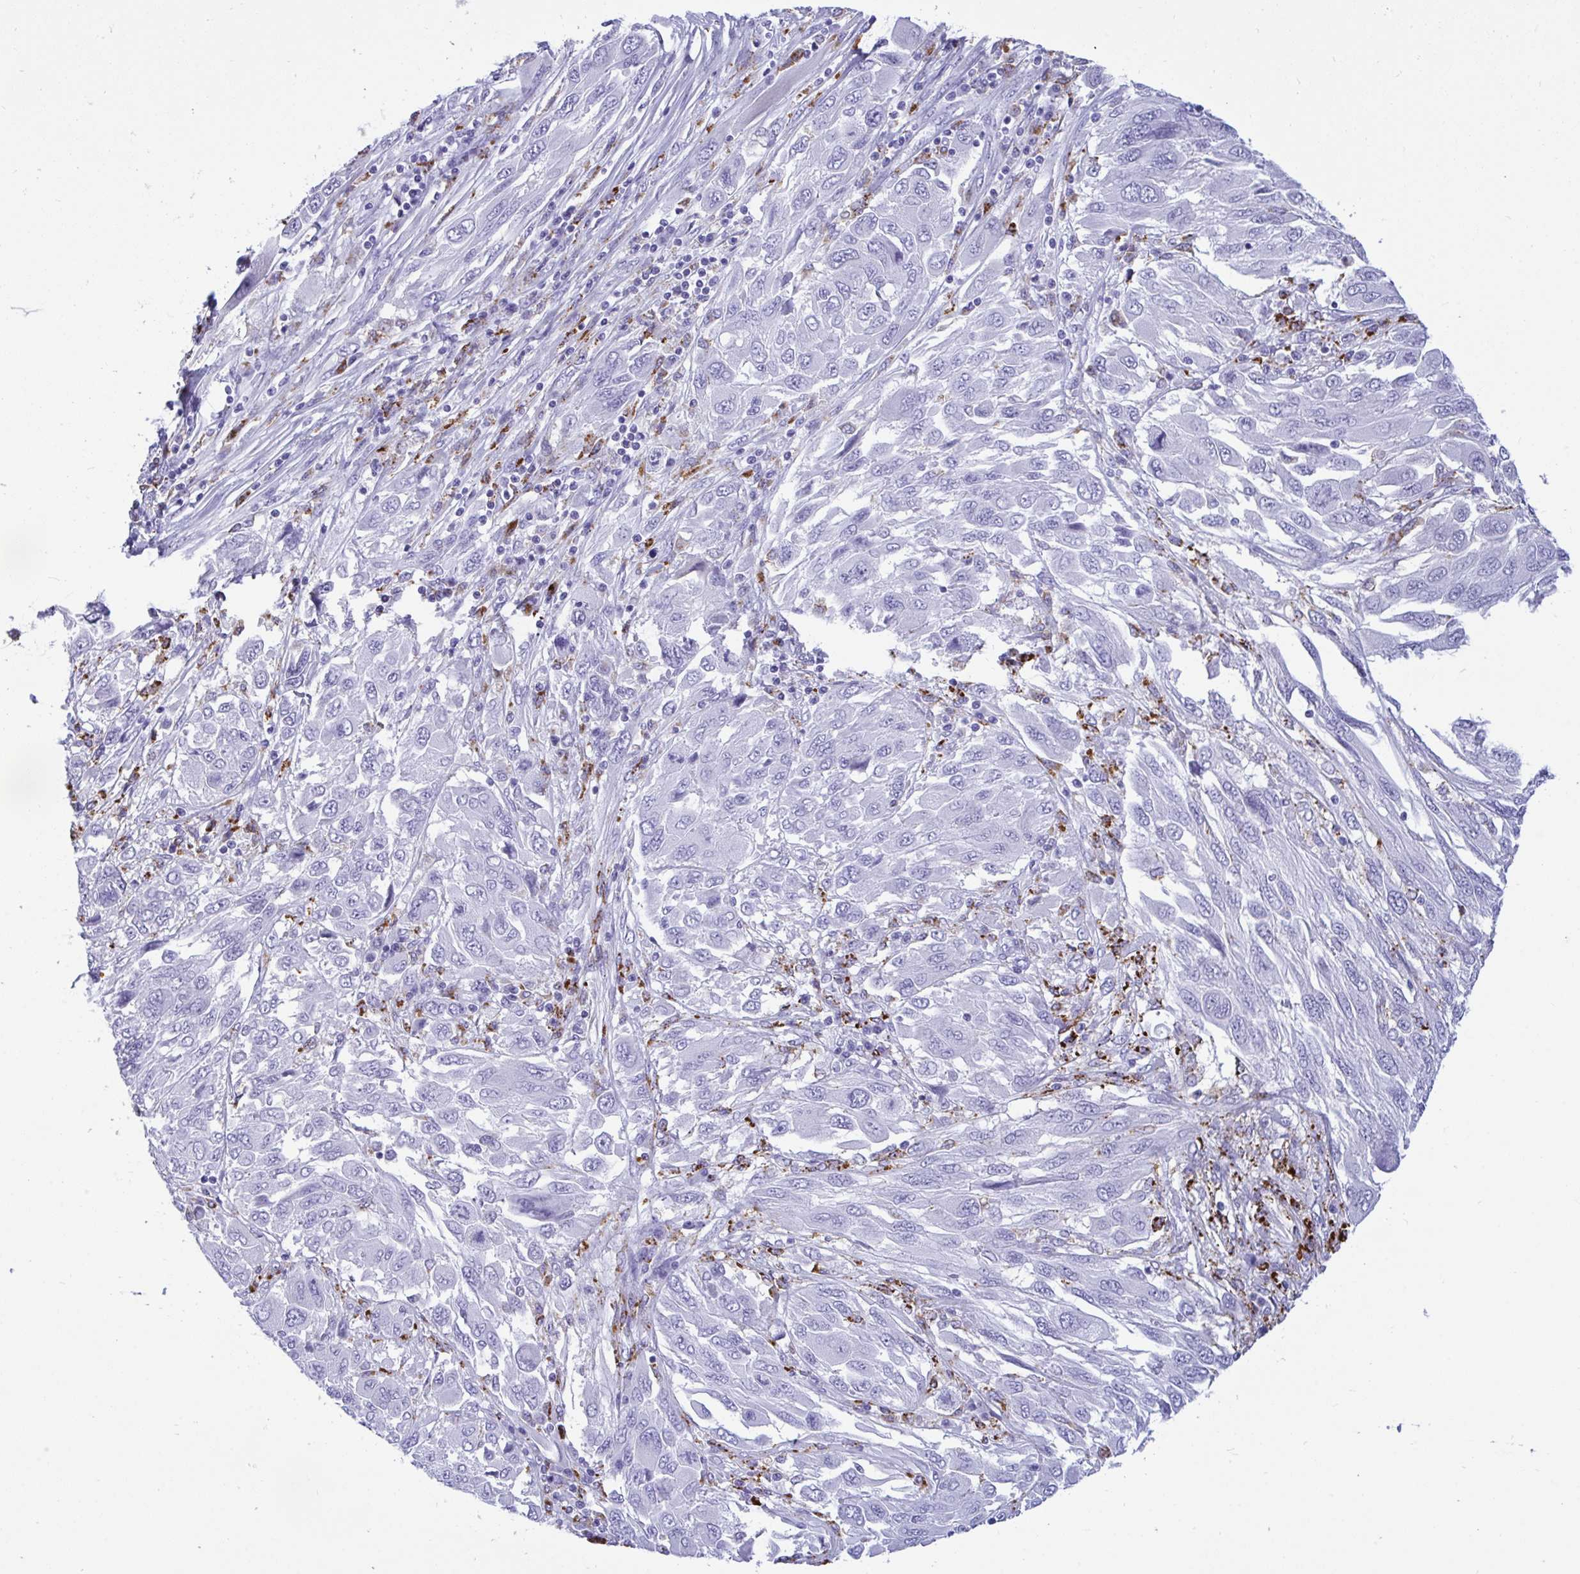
{"staining": {"intensity": "negative", "quantity": "none", "location": "none"}, "tissue": "melanoma", "cell_type": "Tumor cells", "image_type": "cancer", "snomed": [{"axis": "morphology", "description": "Malignant melanoma, NOS"}, {"axis": "topography", "description": "Skin"}], "caption": "The immunohistochemistry histopathology image has no significant staining in tumor cells of malignant melanoma tissue.", "gene": "CPVL", "patient": {"sex": "female", "age": 91}}